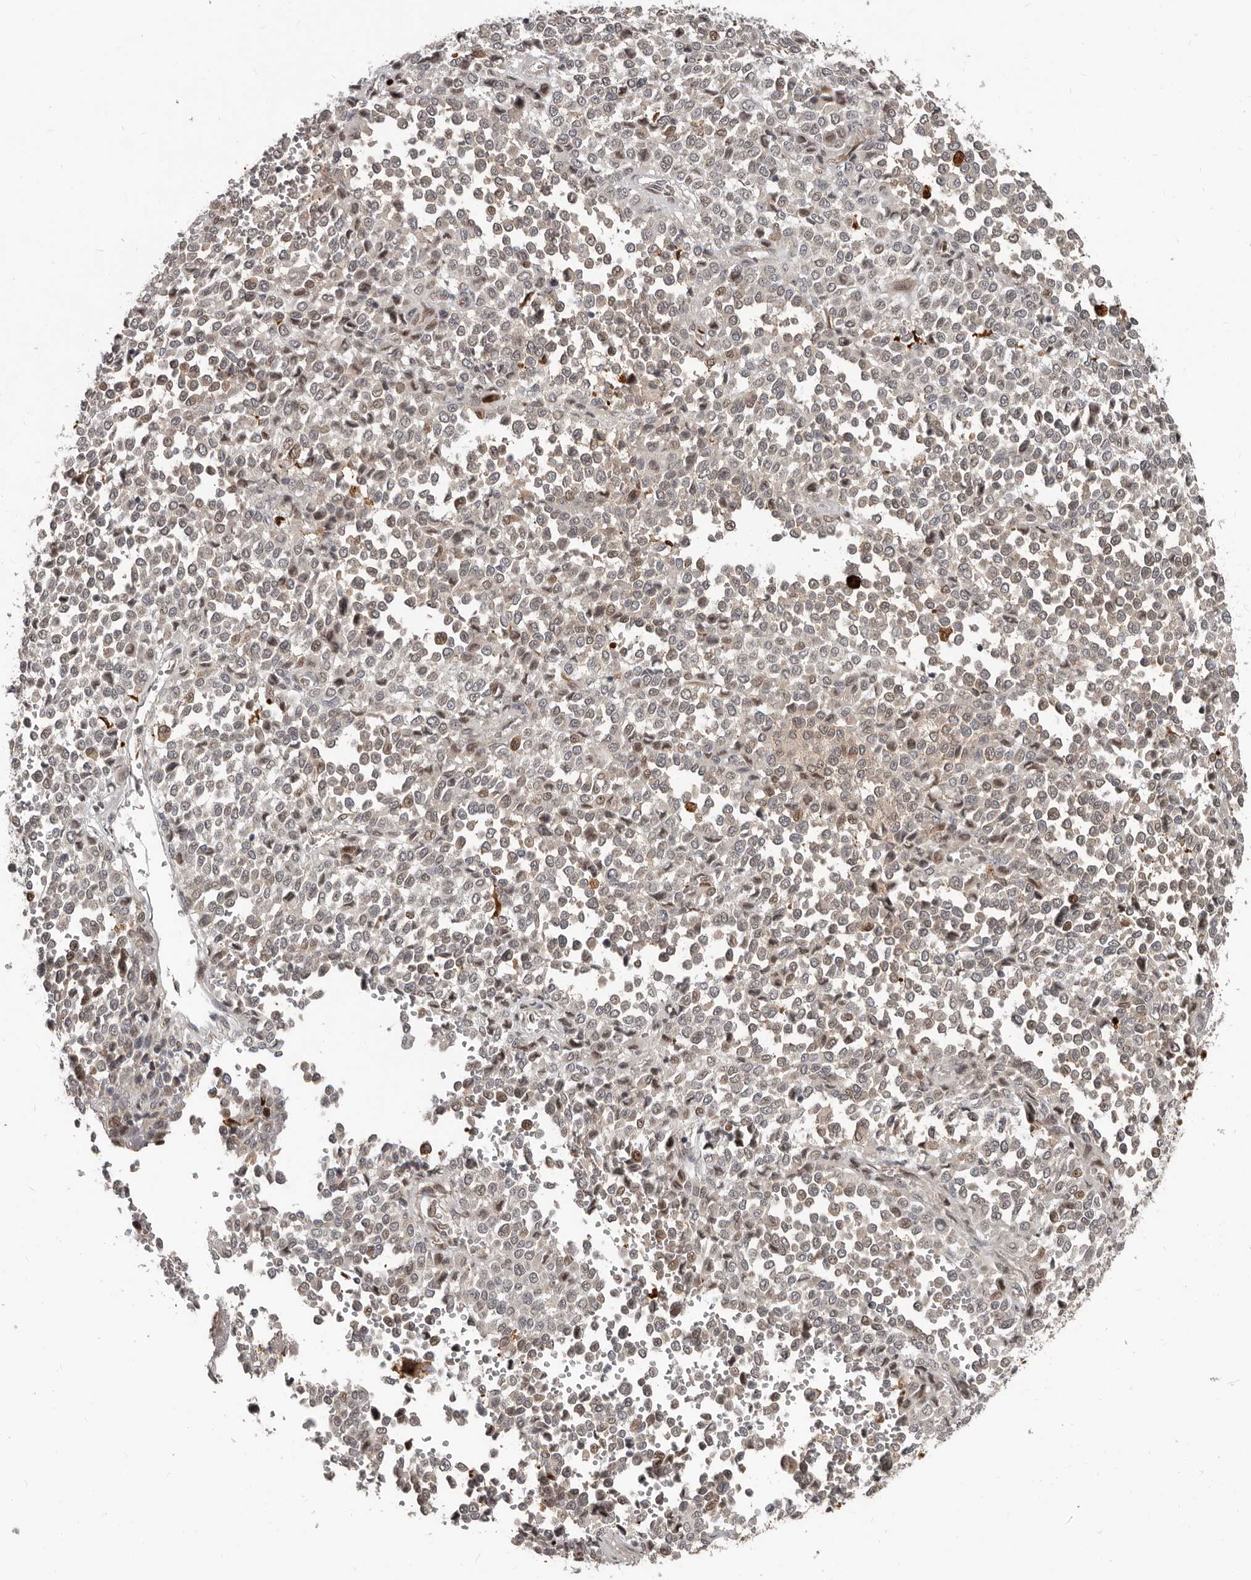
{"staining": {"intensity": "weak", "quantity": "<25%", "location": "nuclear"}, "tissue": "melanoma", "cell_type": "Tumor cells", "image_type": "cancer", "snomed": [{"axis": "morphology", "description": "Malignant melanoma, Metastatic site"}, {"axis": "topography", "description": "Pancreas"}], "caption": "Immunohistochemical staining of human melanoma displays no significant expression in tumor cells.", "gene": "APOL6", "patient": {"sex": "female", "age": 30}}